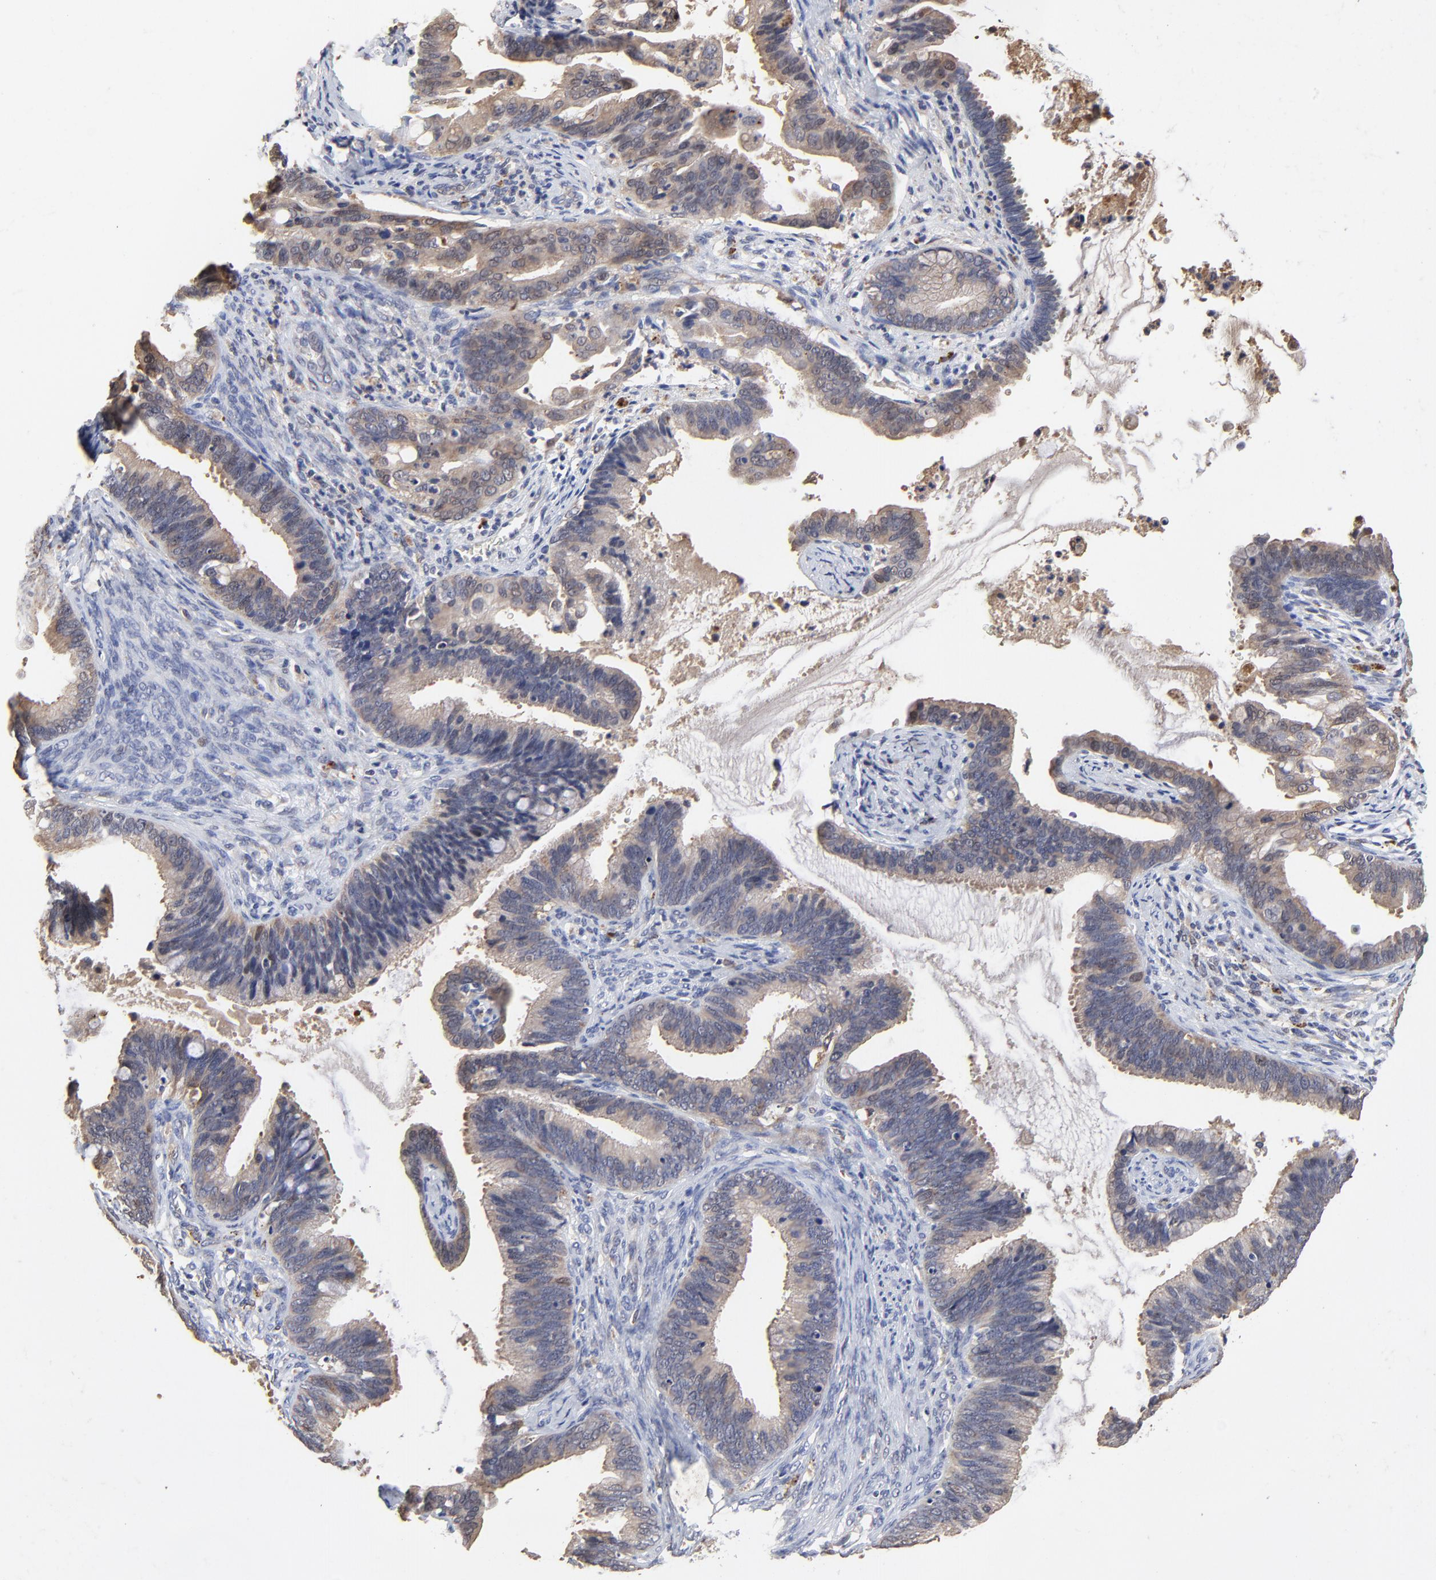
{"staining": {"intensity": "weak", "quantity": ">75%", "location": "cytoplasmic/membranous"}, "tissue": "cervical cancer", "cell_type": "Tumor cells", "image_type": "cancer", "snomed": [{"axis": "morphology", "description": "Adenocarcinoma, NOS"}, {"axis": "topography", "description": "Cervix"}], "caption": "Protein expression analysis of adenocarcinoma (cervical) shows weak cytoplasmic/membranous staining in about >75% of tumor cells. (Brightfield microscopy of DAB IHC at high magnification).", "gene": "LGALS3", "patient": {"sex": "female", "age": 47}}